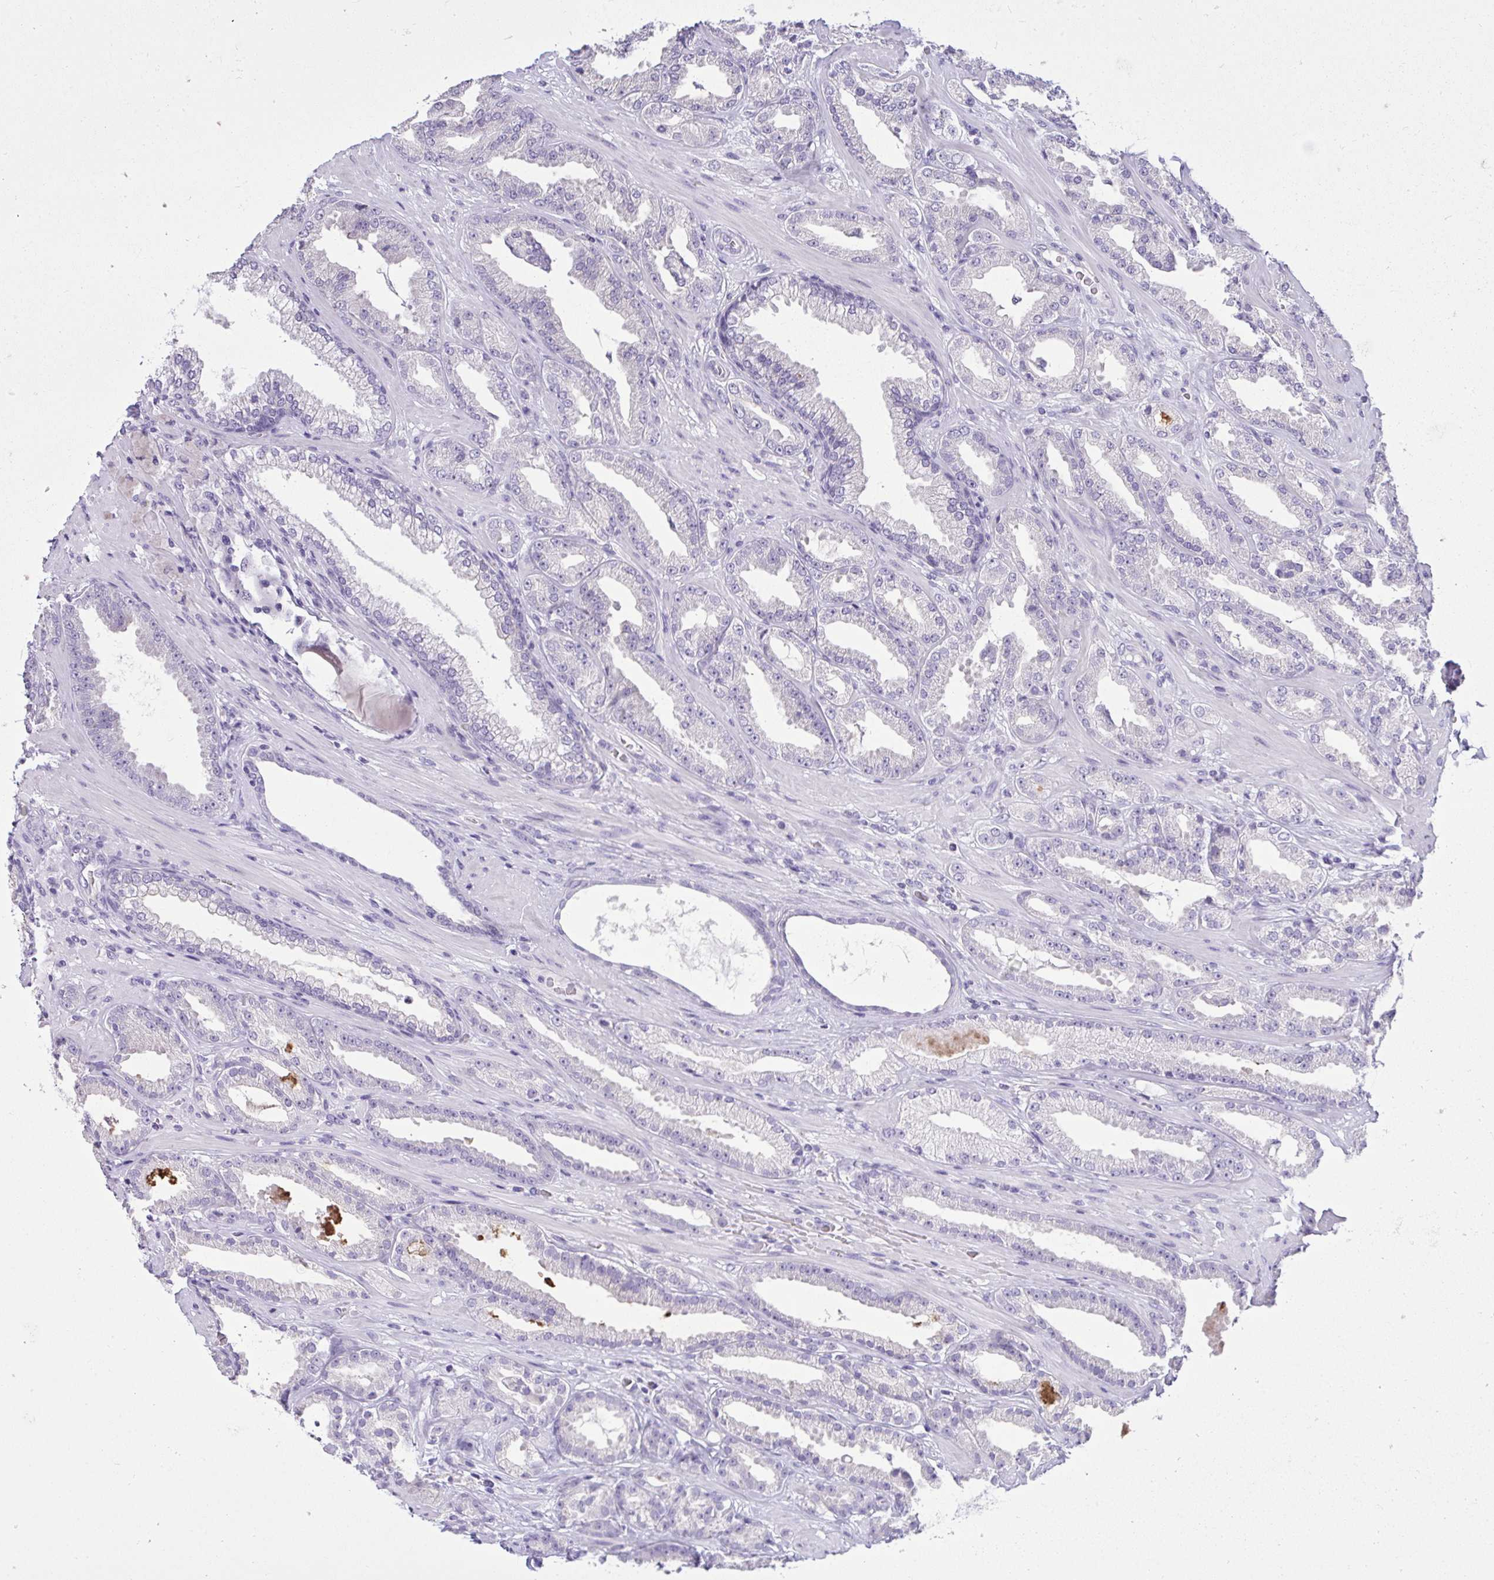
{"staining": {"intensity": "negative", "quantity": "none", "location": "none"}, "tissue": "prostate cancer", "cell_type": "Tumor cells", "image_type": "cancer", "snomed": [{"axis": "morphology", "description": "Adenocarcinoma, Low grade"}, {"axis": "topography", "description": "Prostate"}], "caption": "This is an immunohistochemistry (IHC) photomicrograph of human prostate low-grade adenocarcinoma. There is no expression in tumor cells.", "gene": "PRM2", "patient": {"sex": "male", "age": 61}}